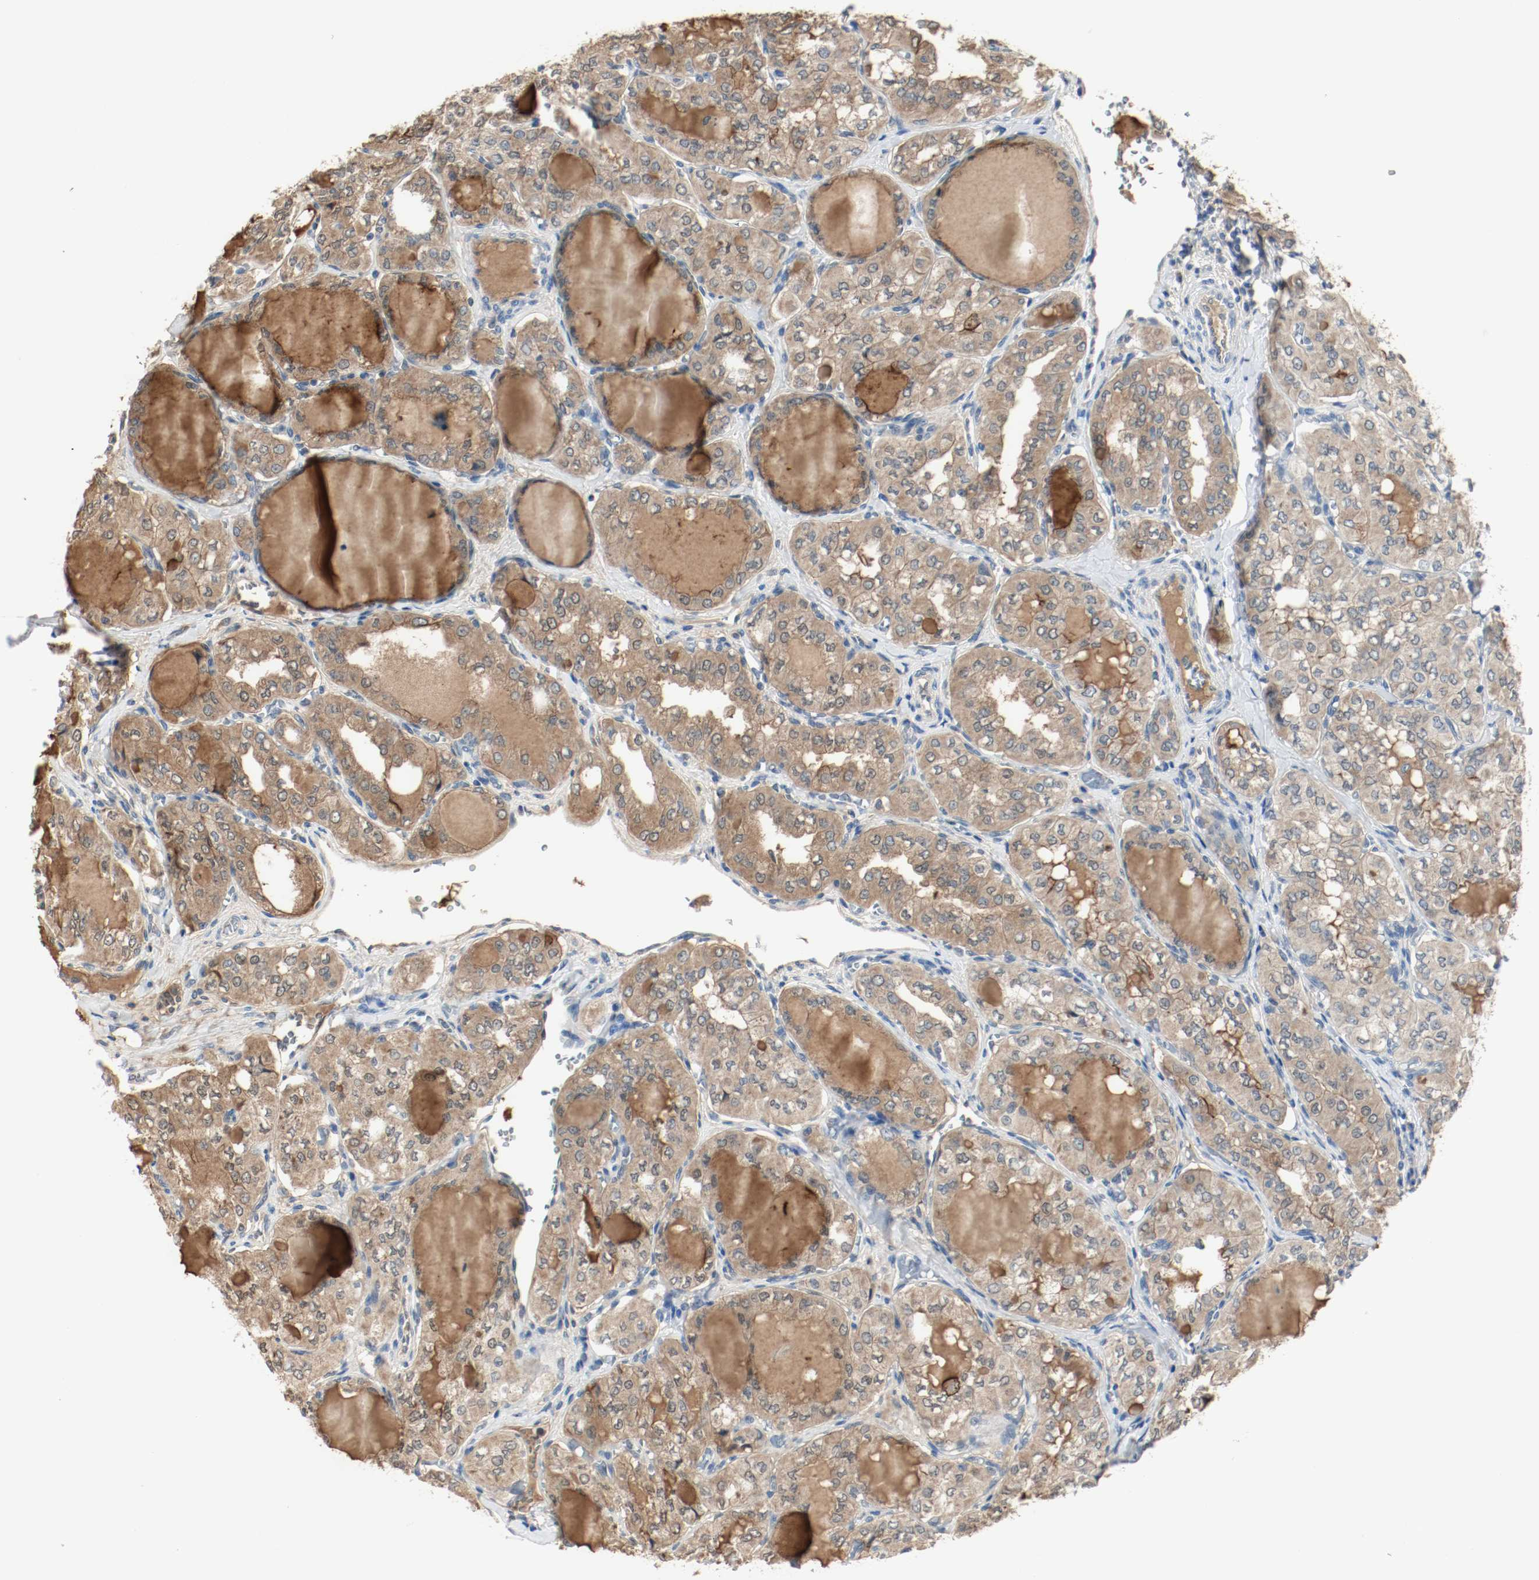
{"staining": {"intensity": "moderate", "quantity": ">75%", "location": "cytoplasmic/membranous"}, "tissue": "thyroid cancer", "cell_type": "Tumor cells", "image_type": "cancer", "snomed": [{"axis": "morphology", "description": "Papillary adenocarcinoma, NOS"}, {"axis": "topography", "description": "Thyroid gland"}], "caption": "Protein staining demonstrates moderate cytoplasmic/membranous staining in approximately >75% of tumor cells in papillary adenocarcinoma (thyroid).", "gene": "MELTF", "patient": {"sex": "male", "age": 20}}